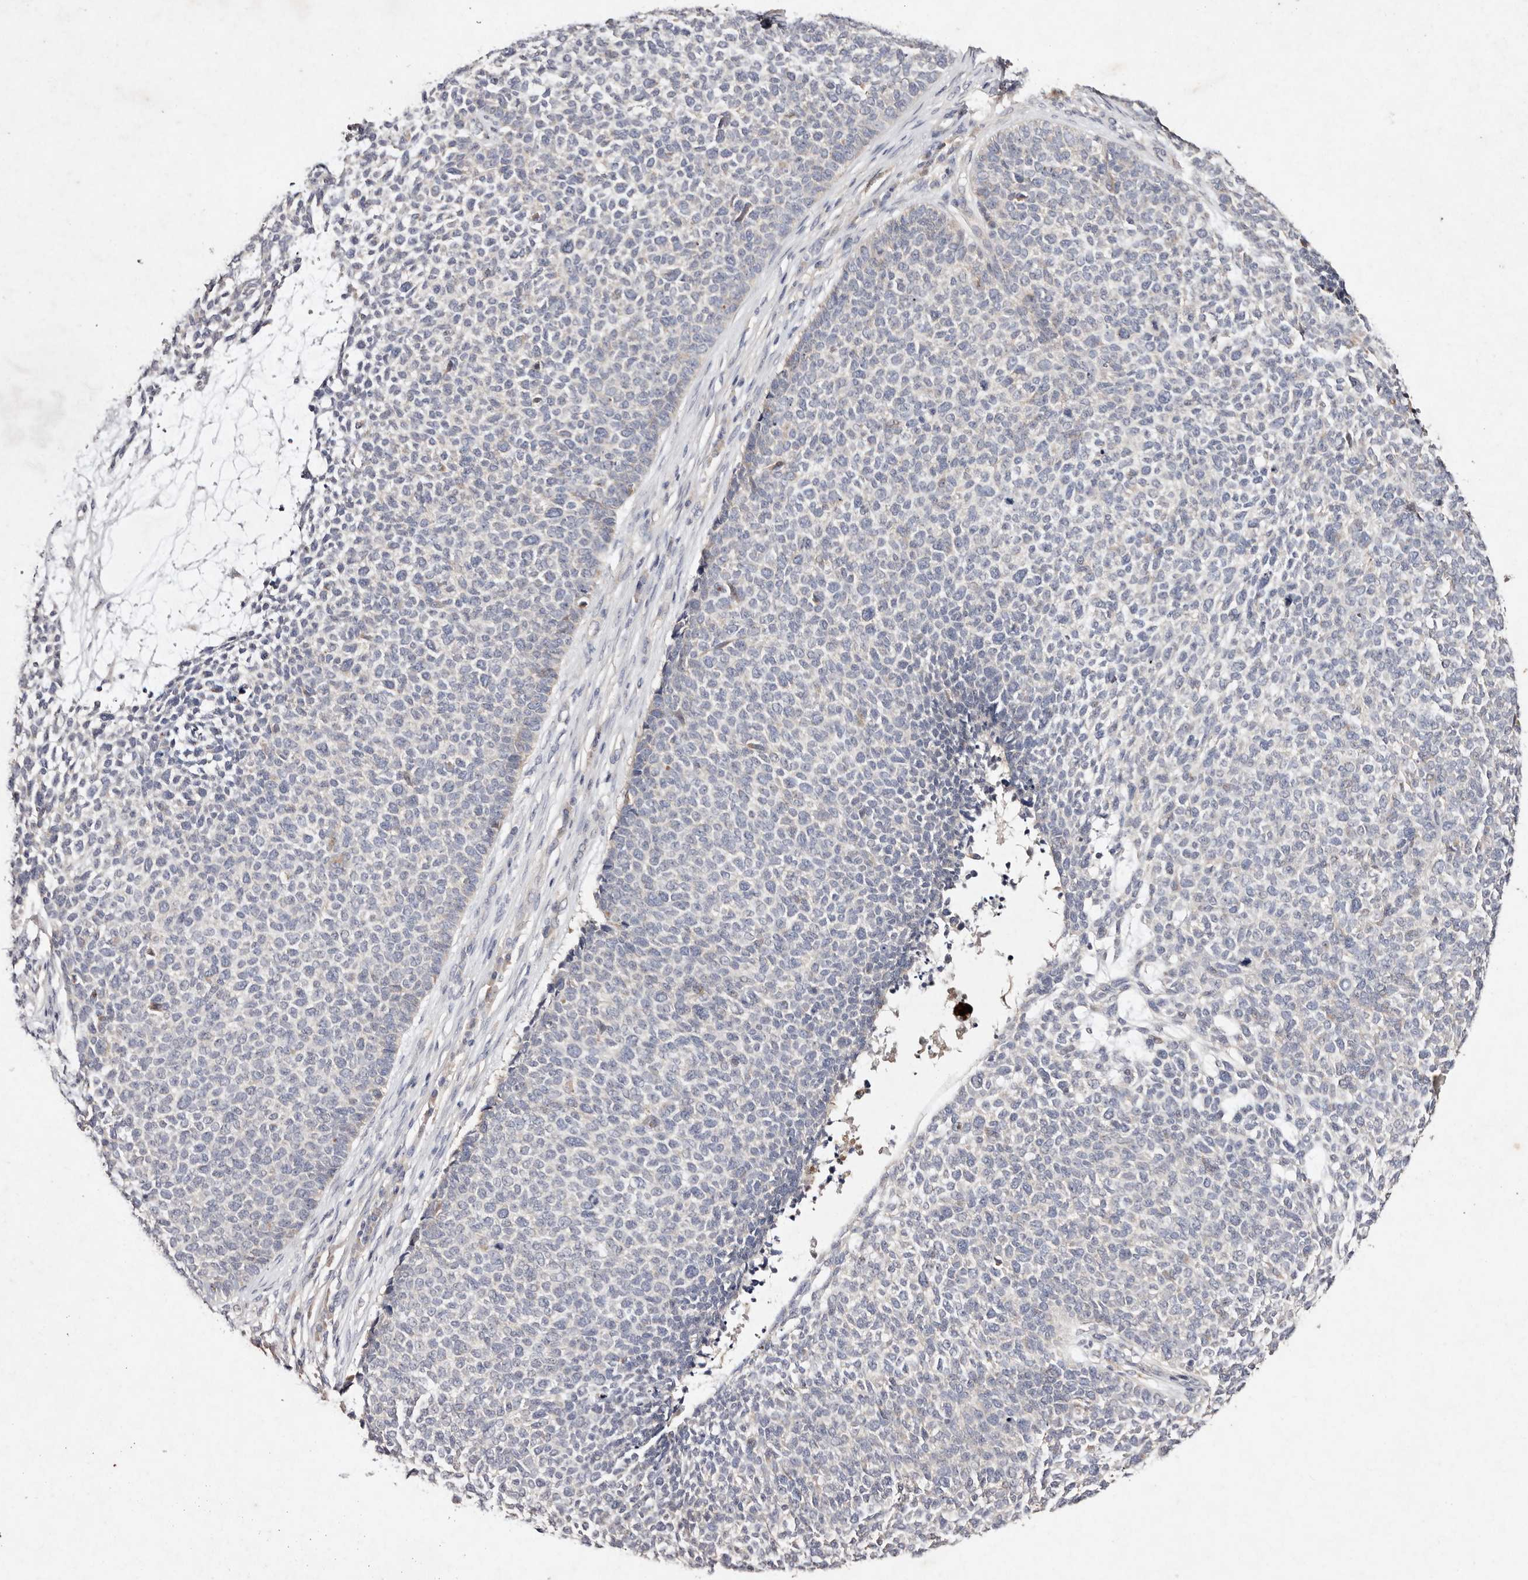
{"staining": {"intensity": "negative", "quantity": "none", "location": "none"}, "tissue": "skin cancer", "cell_type": "Tumor cells", "image_type": "cancer", "snomed": [{"axis": "morphology", "description": "Basal cell carcinoma"}, {"axis": "topography", "description": "Skin"}], "caption": "This is a image of immunohistochemistry staining of skin cancer, which shows no expression in tumor cells.", "gene": "TSC2", "patient": {"sex": "female", "age": 84}}